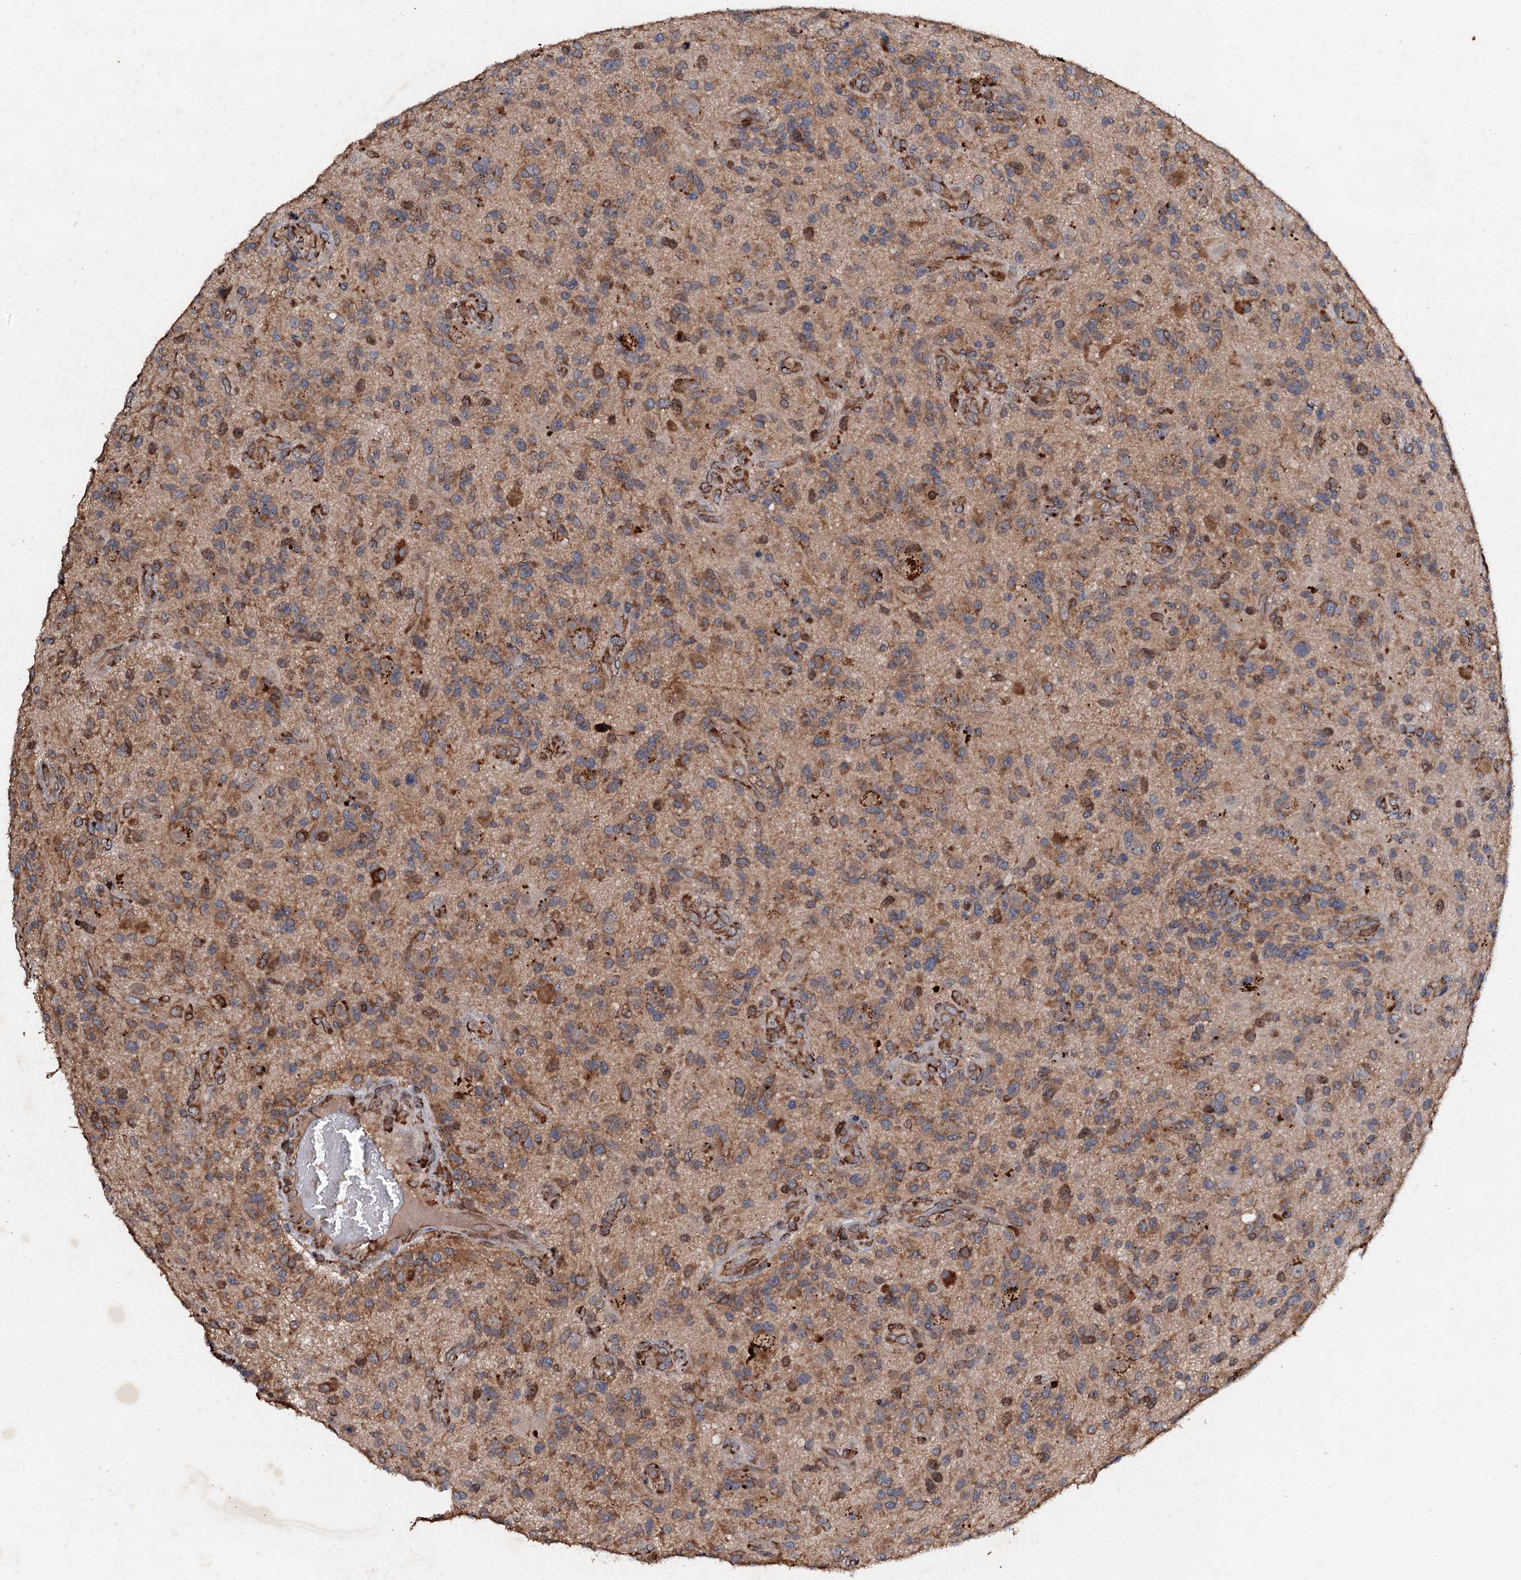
{"staining": {"intensity": "moderate", "quantity": "25%-75%", "location": "cytoplasmic/membranous"}, "tissue": "glioma", "cell_type": "Tumor cells", "image_type": "cancer", "snomed": [{"axis": "morphology", "description": "Glioma, malignant, High grade"}, {"axis": "topography", "description": "Brain"}], "caption": "Protein staining by IHC exhibits moderate cytoplasmic/membranous expression in approximately 25%-75% of tumor cells in malignant high-grade glioma.", "gene": "ADAMTS10", "patient": {"sex": "male", "age": 47}}